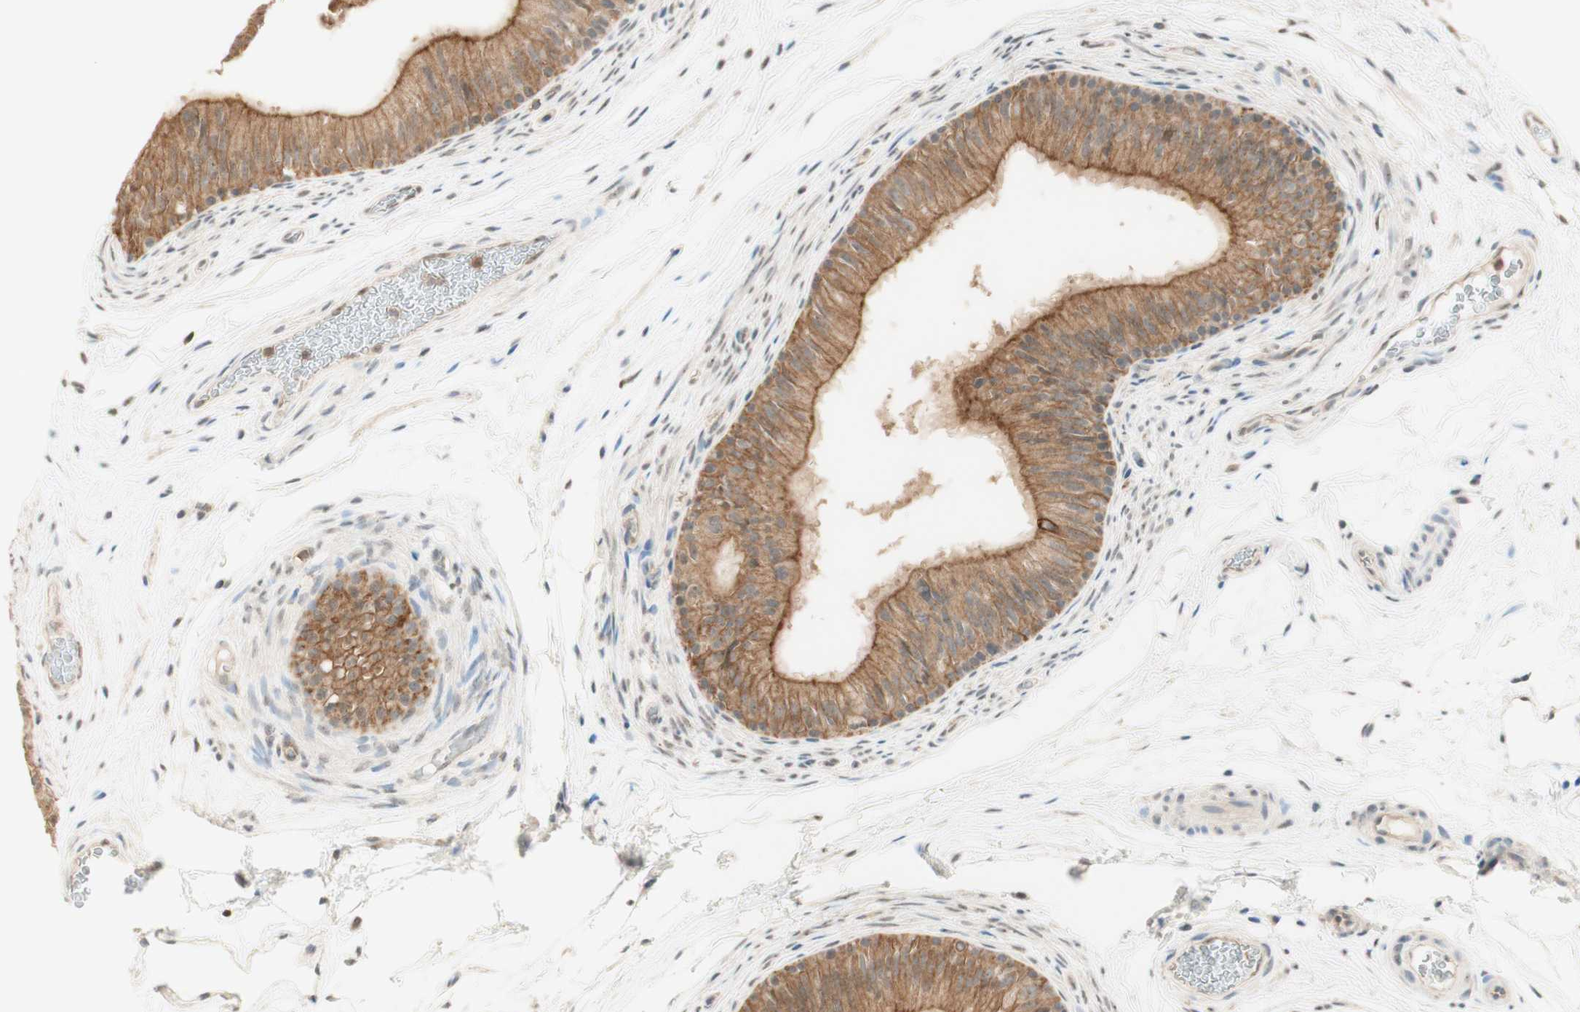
{"staining": {"intensity": "moderate", "quantity": ">75%", "location": "cytoplasmic/membranous"}, "tissue": "epididymis", "cell_type": "Glandular cells", "image_type": "normal", "snomed": [{"axis": "morphology", "description": "Normal tissue, NOS"}, {"axis": "topography", "description": "Epididymis"}], "caption": "Epididymis stained with DAB (3,3'-diaminobenzidine) IHC demonstrates medium levels of moderate cytoplasmic/membranous positivity in about >75% of glandular cells. The protein is stained brown, and the nuclei are stained in blue (DAB (3,3'-diaminobenzidine) IHC with brightfield microscopy, high magnification).", "gene": "SPINT2", "patient": {"sex": "male", "age": 36}}